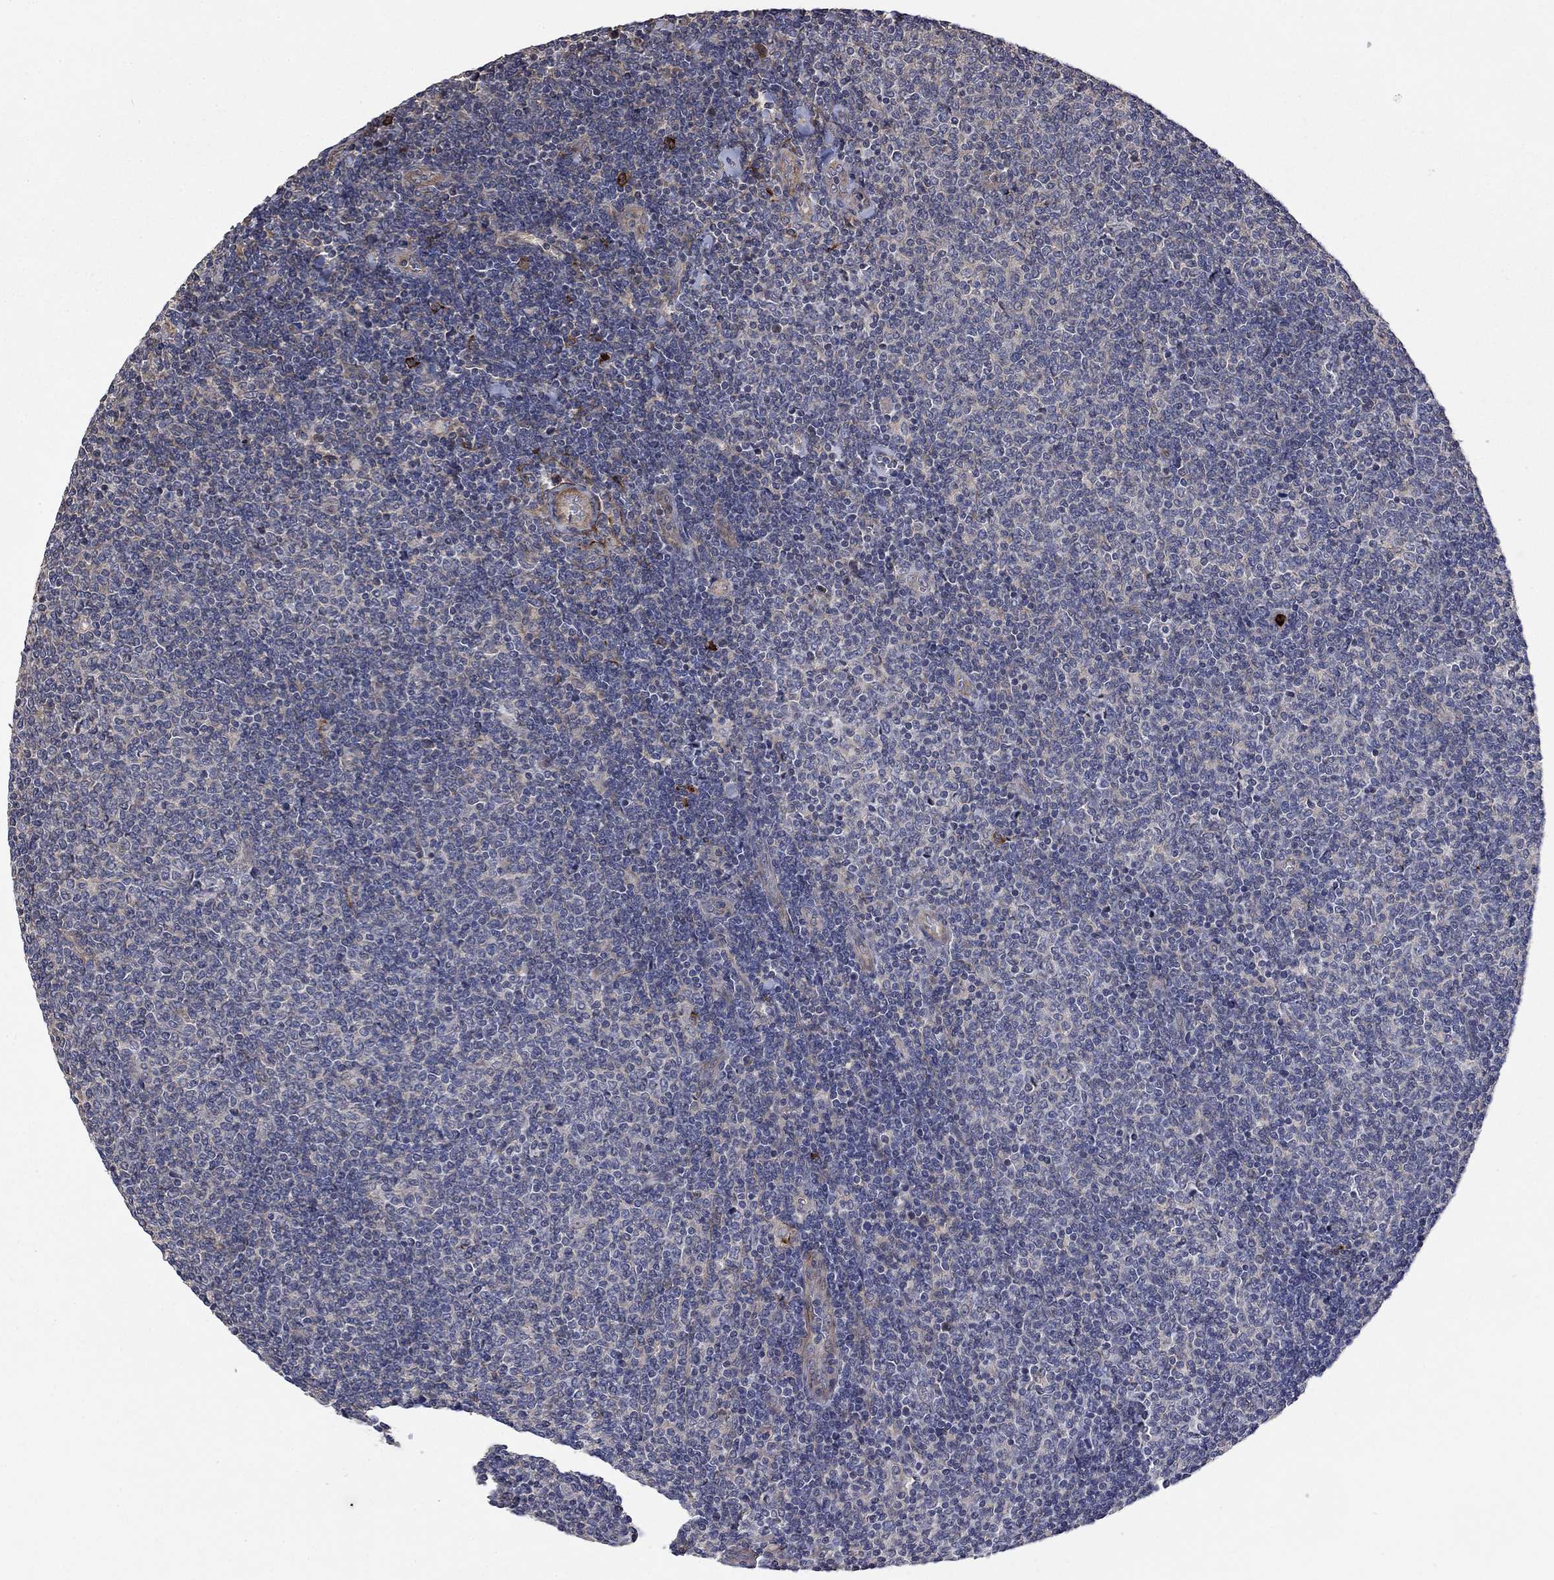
{"staining": {"intensity": "negative", "quantity": "none", "location": "none"}, "tissue": "lymphoma", "cell_type": "Tumor cells", "image_type": "cancer", "snomed": [{"axis": "morphology", "description": "Malignant lymphoma, non-Hodgkin's type, Low grade"}, {"axis": "topography", "description": "Lymph node"}], "caption": "The micrograph exhibits no significant expression in tumor cells of lymphoma.", "gene": "VCAN", "patient": {"sex": "male", "age": 52}}